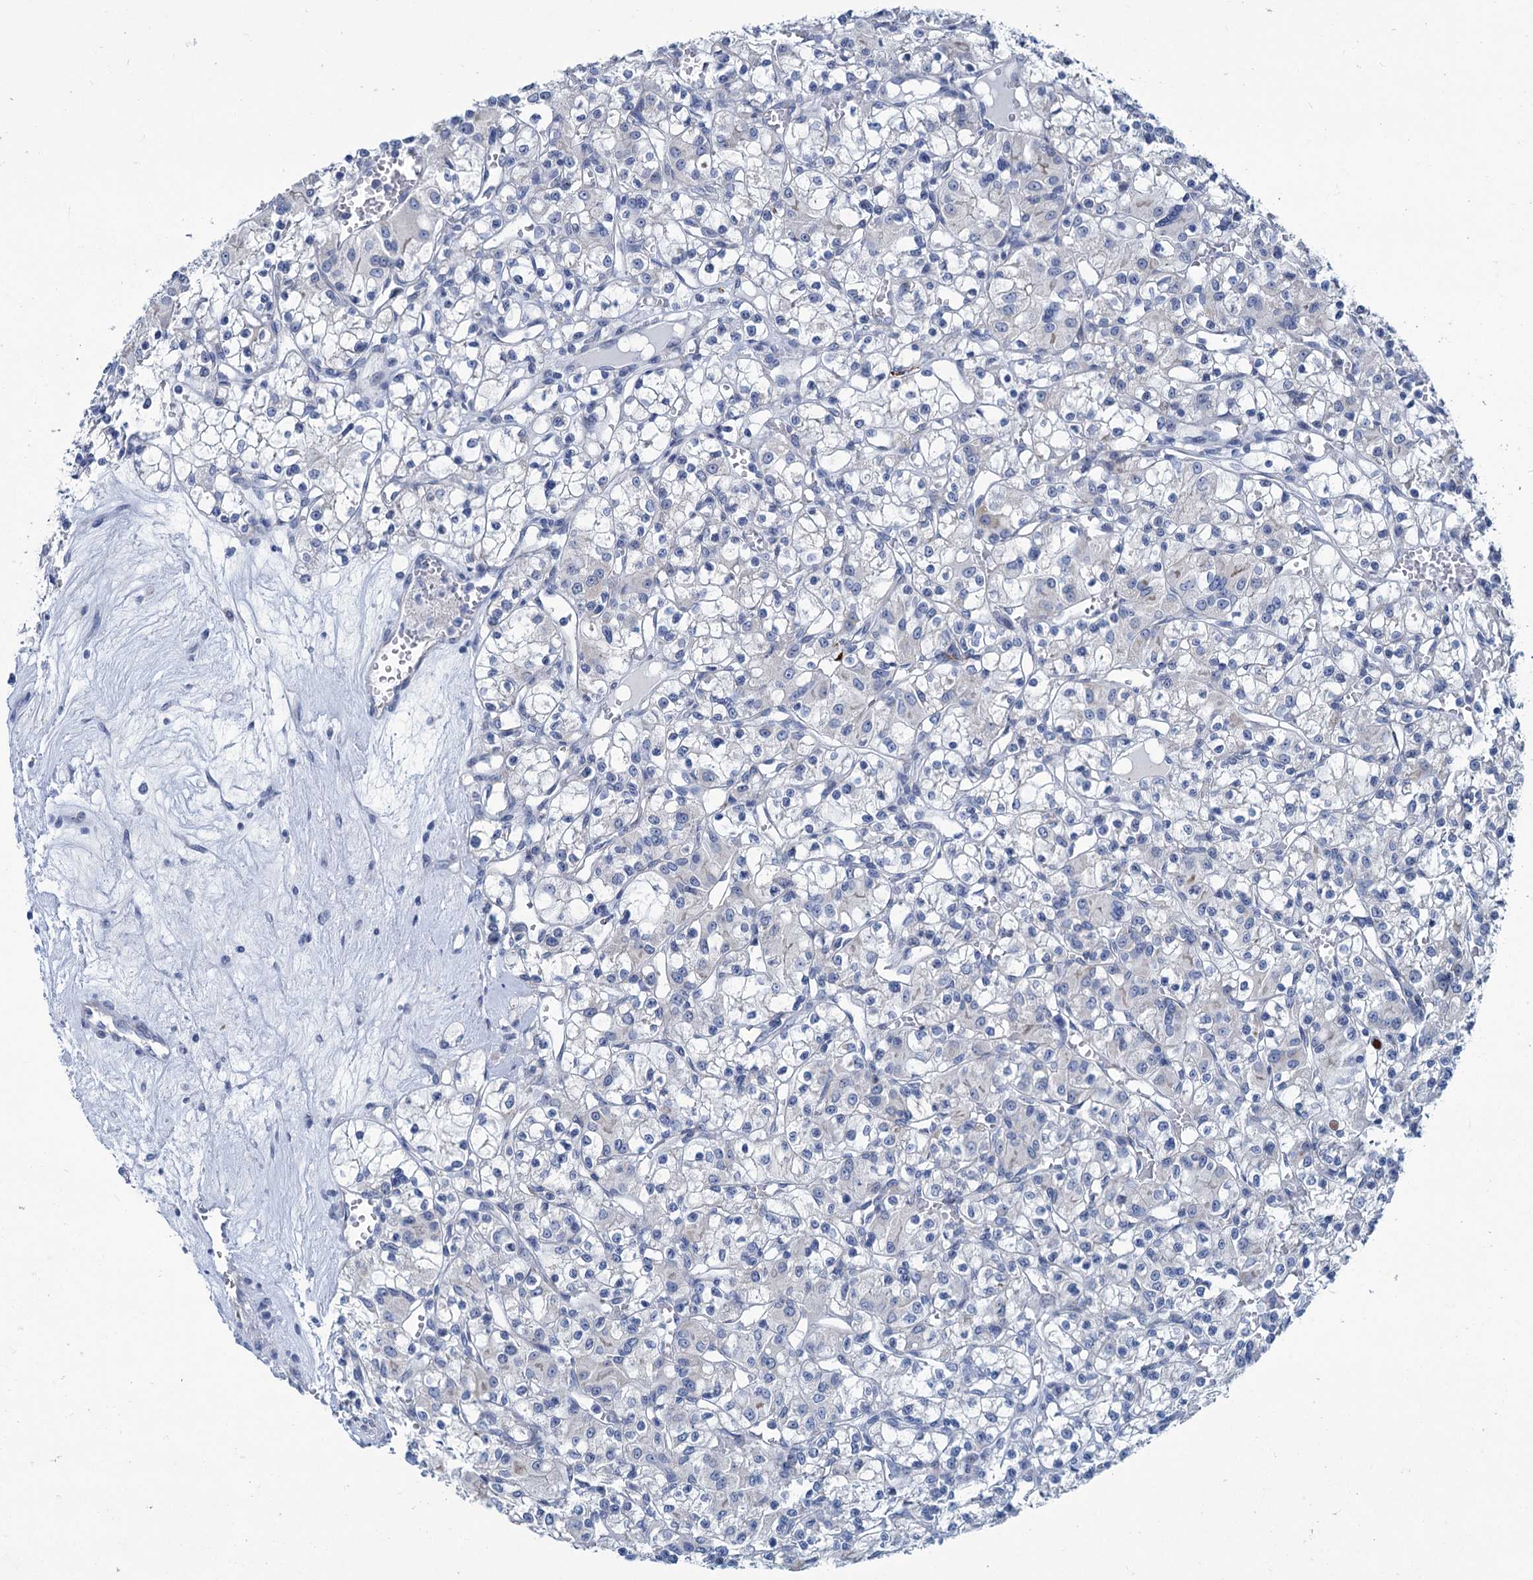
{"staining": {"intensity": "negative", "quantity": "none", "location": "none"}, "tissue": "renal cancer", "cell_type": "Tumor cells", "image_type": "cancer", "snomed": [{"axis": "morphology", "description": "Adenocarcinoma, NOS"}, {"axis": "topography", "description": "Kidney"}], "caption": "This is a micrograph of IHC staining of renal cancer, which shows no staining in tumor cells.", "gene": "NEU3", "patient": {"sex": "female", "age": 59}}